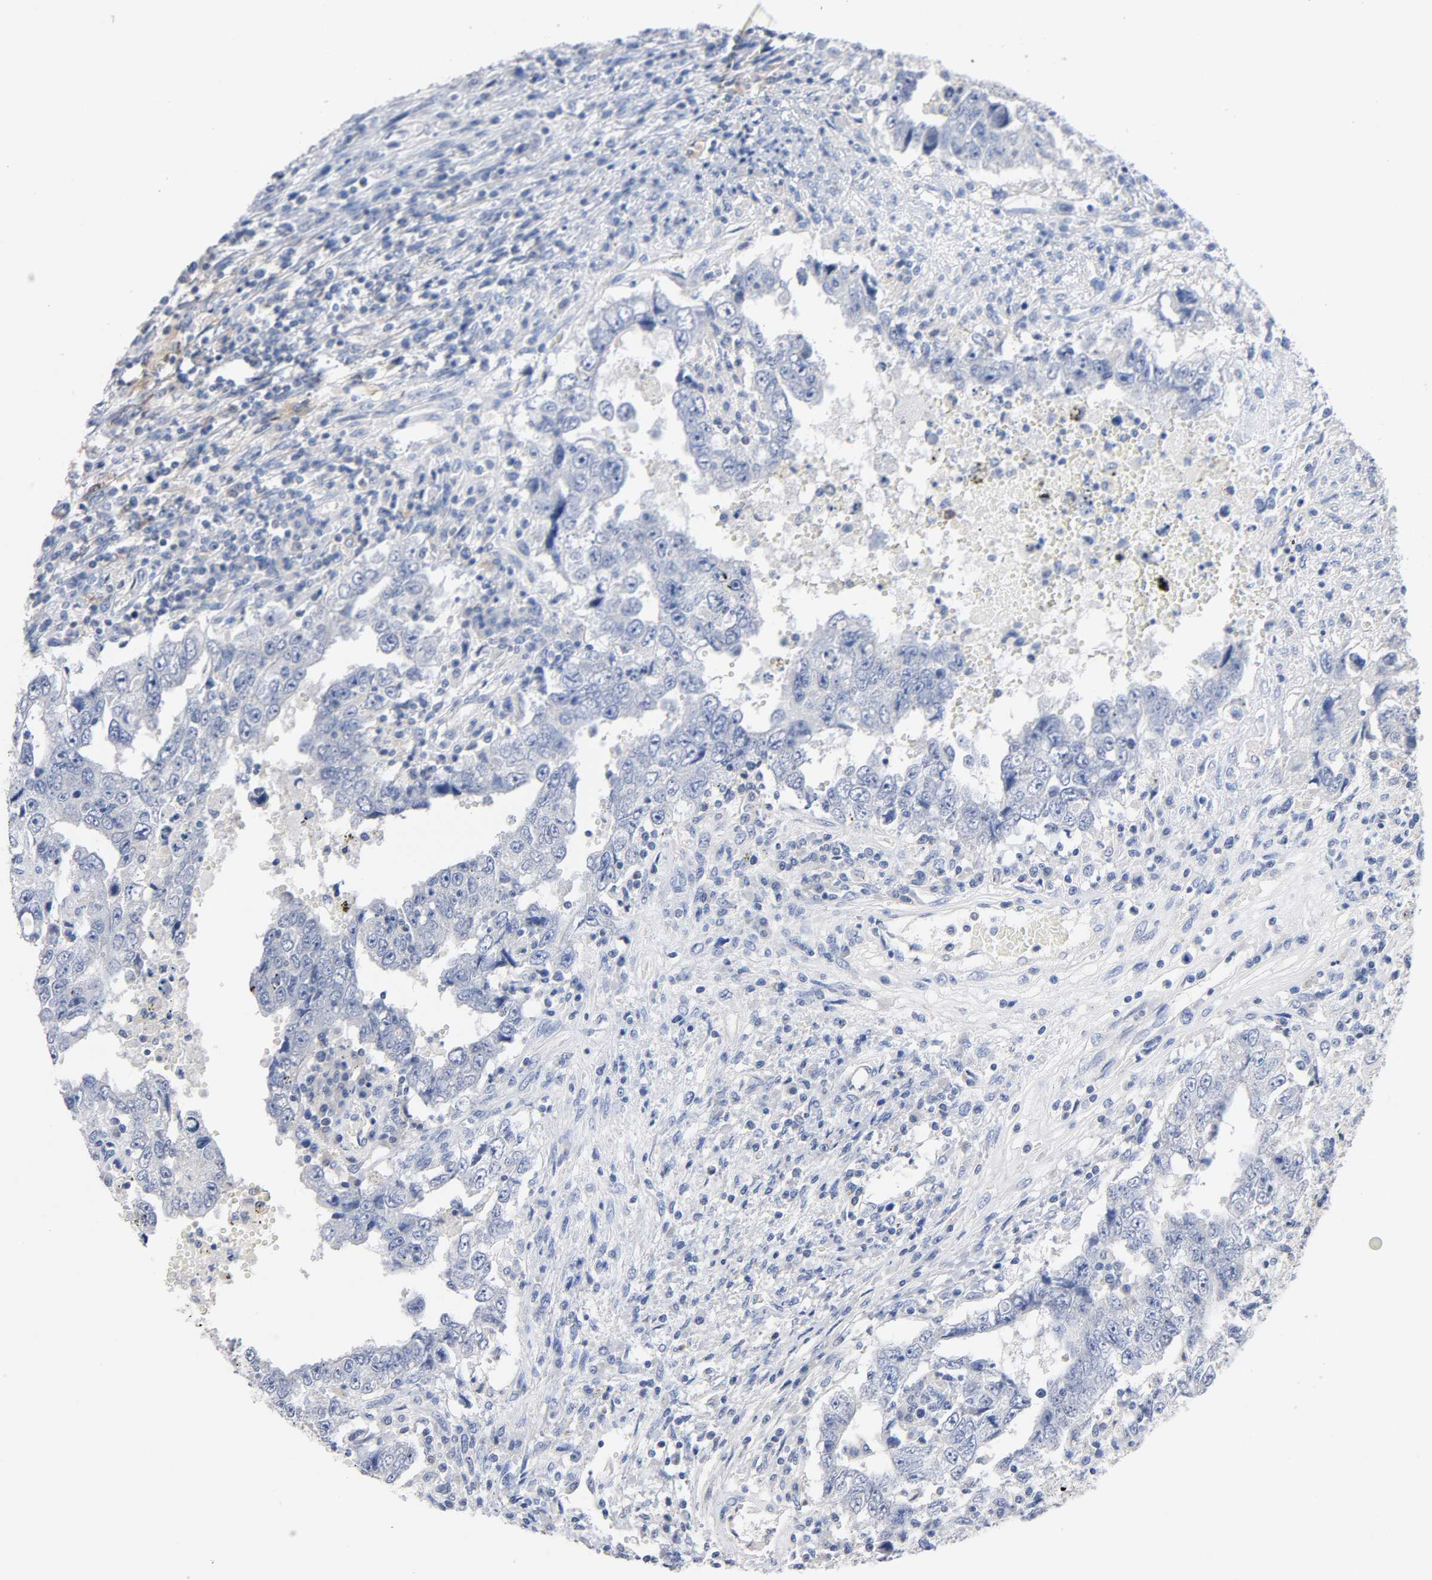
{"staining": {"intensity": "negative", "quantity": "none", "location": "none"}, "tissue": "testis cancer", "cell_type": "Tumor cells", "image_type": "cancer", "snomed": [{"axis": "morphology", "description": "Carcinoma, Embryonal, NOS"}, {"axis": "topography", "description": "Testis"}], "caption": "There is no significant staining in tumor cells of testis cancer (embryonal carcinoma).", "gene": "MALT1", "patient": {"sex": "male", "age": 26}}